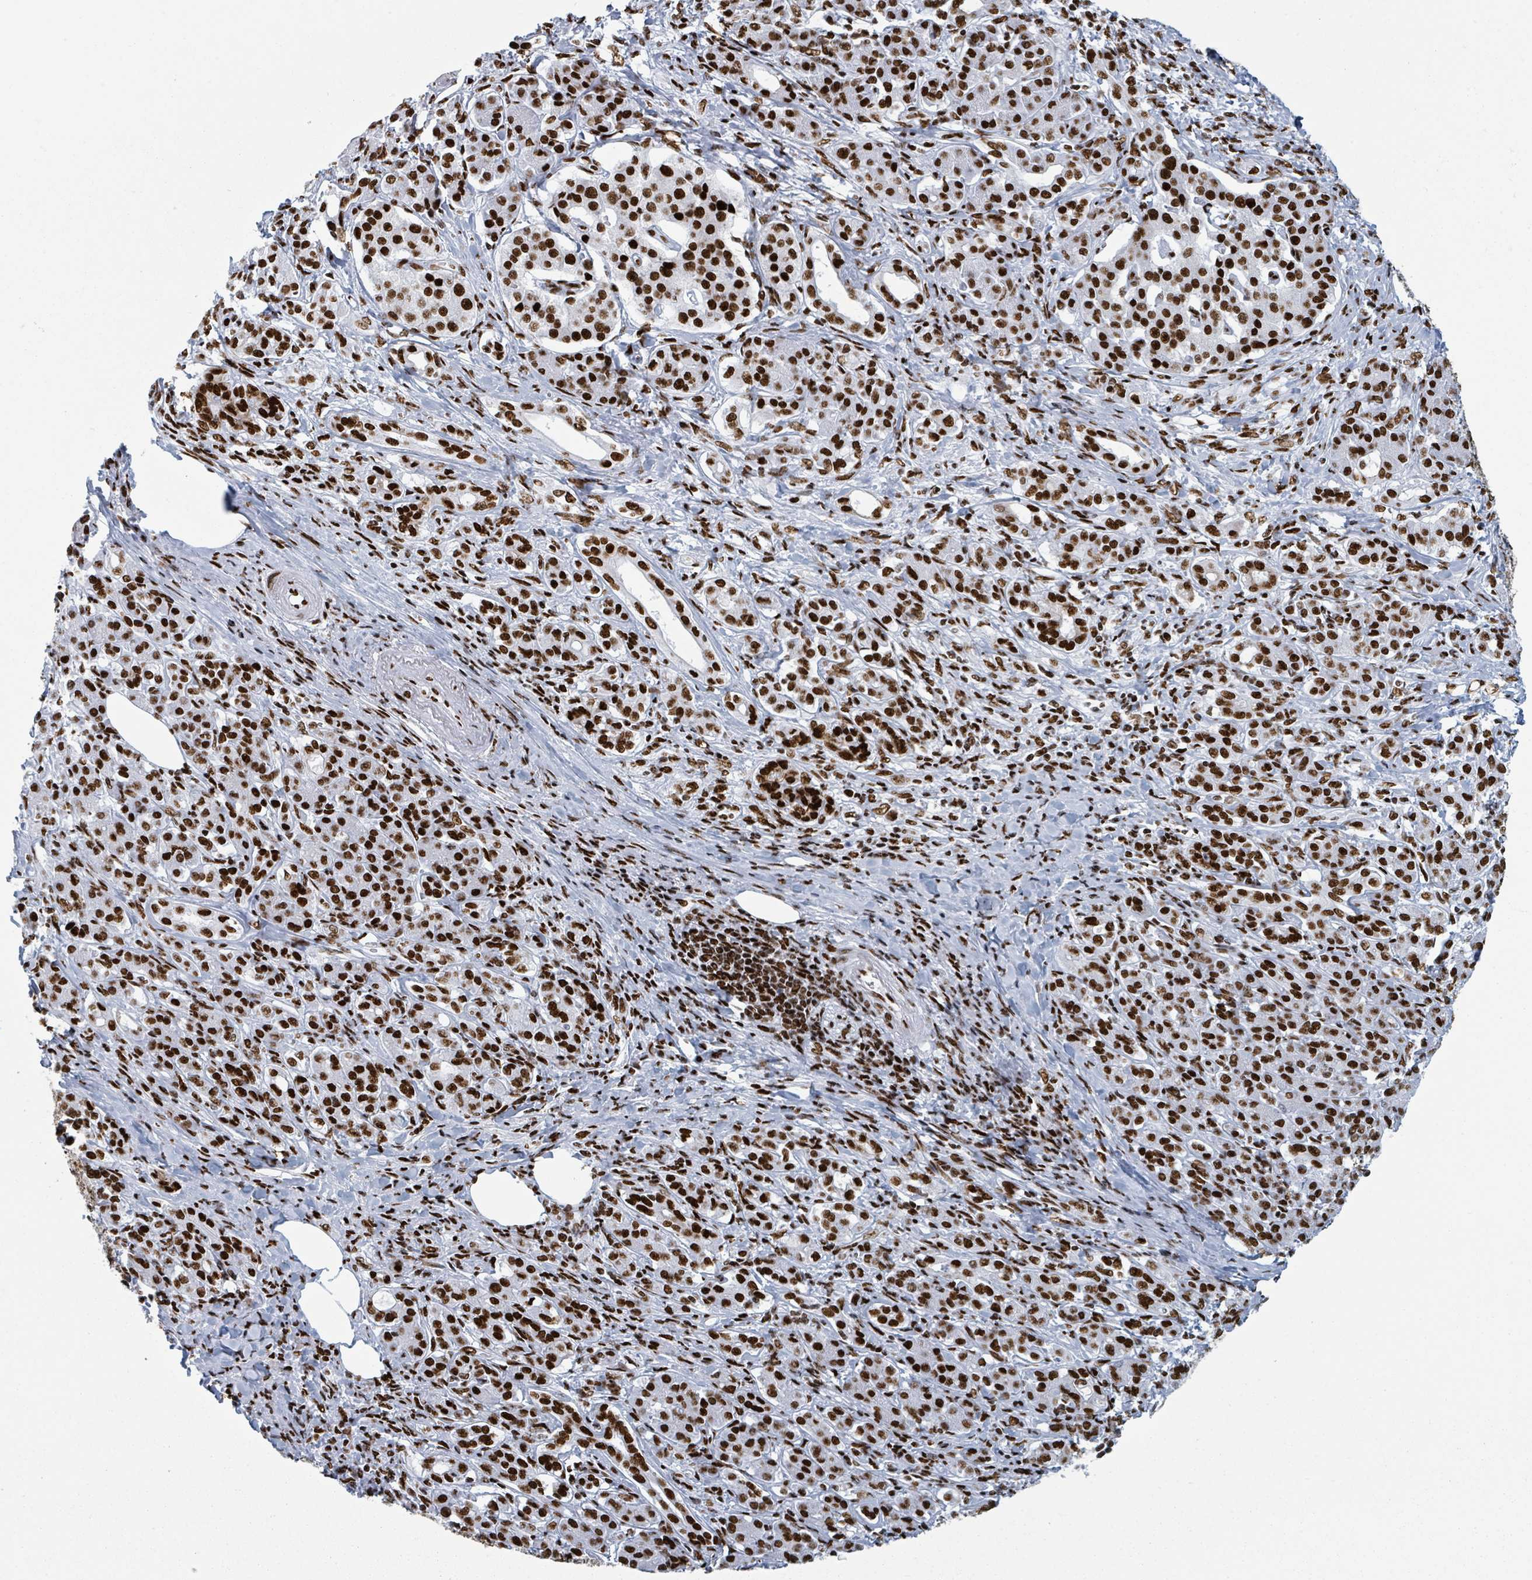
{"staining": {"intensity": "strong", "quantity": ">75%", "location": "nuclear"}, "tissue": "pancreatic cancer", "cell_type": "Tumor cells", "image_type": "cancer", "snomed": [{"axis": "morphology", "description": "Adenocarcinoma, NOS"}, {"axis": "topography", "description": "Pancreas"}], "caption": "Human pancreatic cancer stained with a brown dye reveals strong nuclear positive staining in approximately >75% of tumor cells.", "gene": "DHX16", "patient": {"sex": "male", "age": 63}}